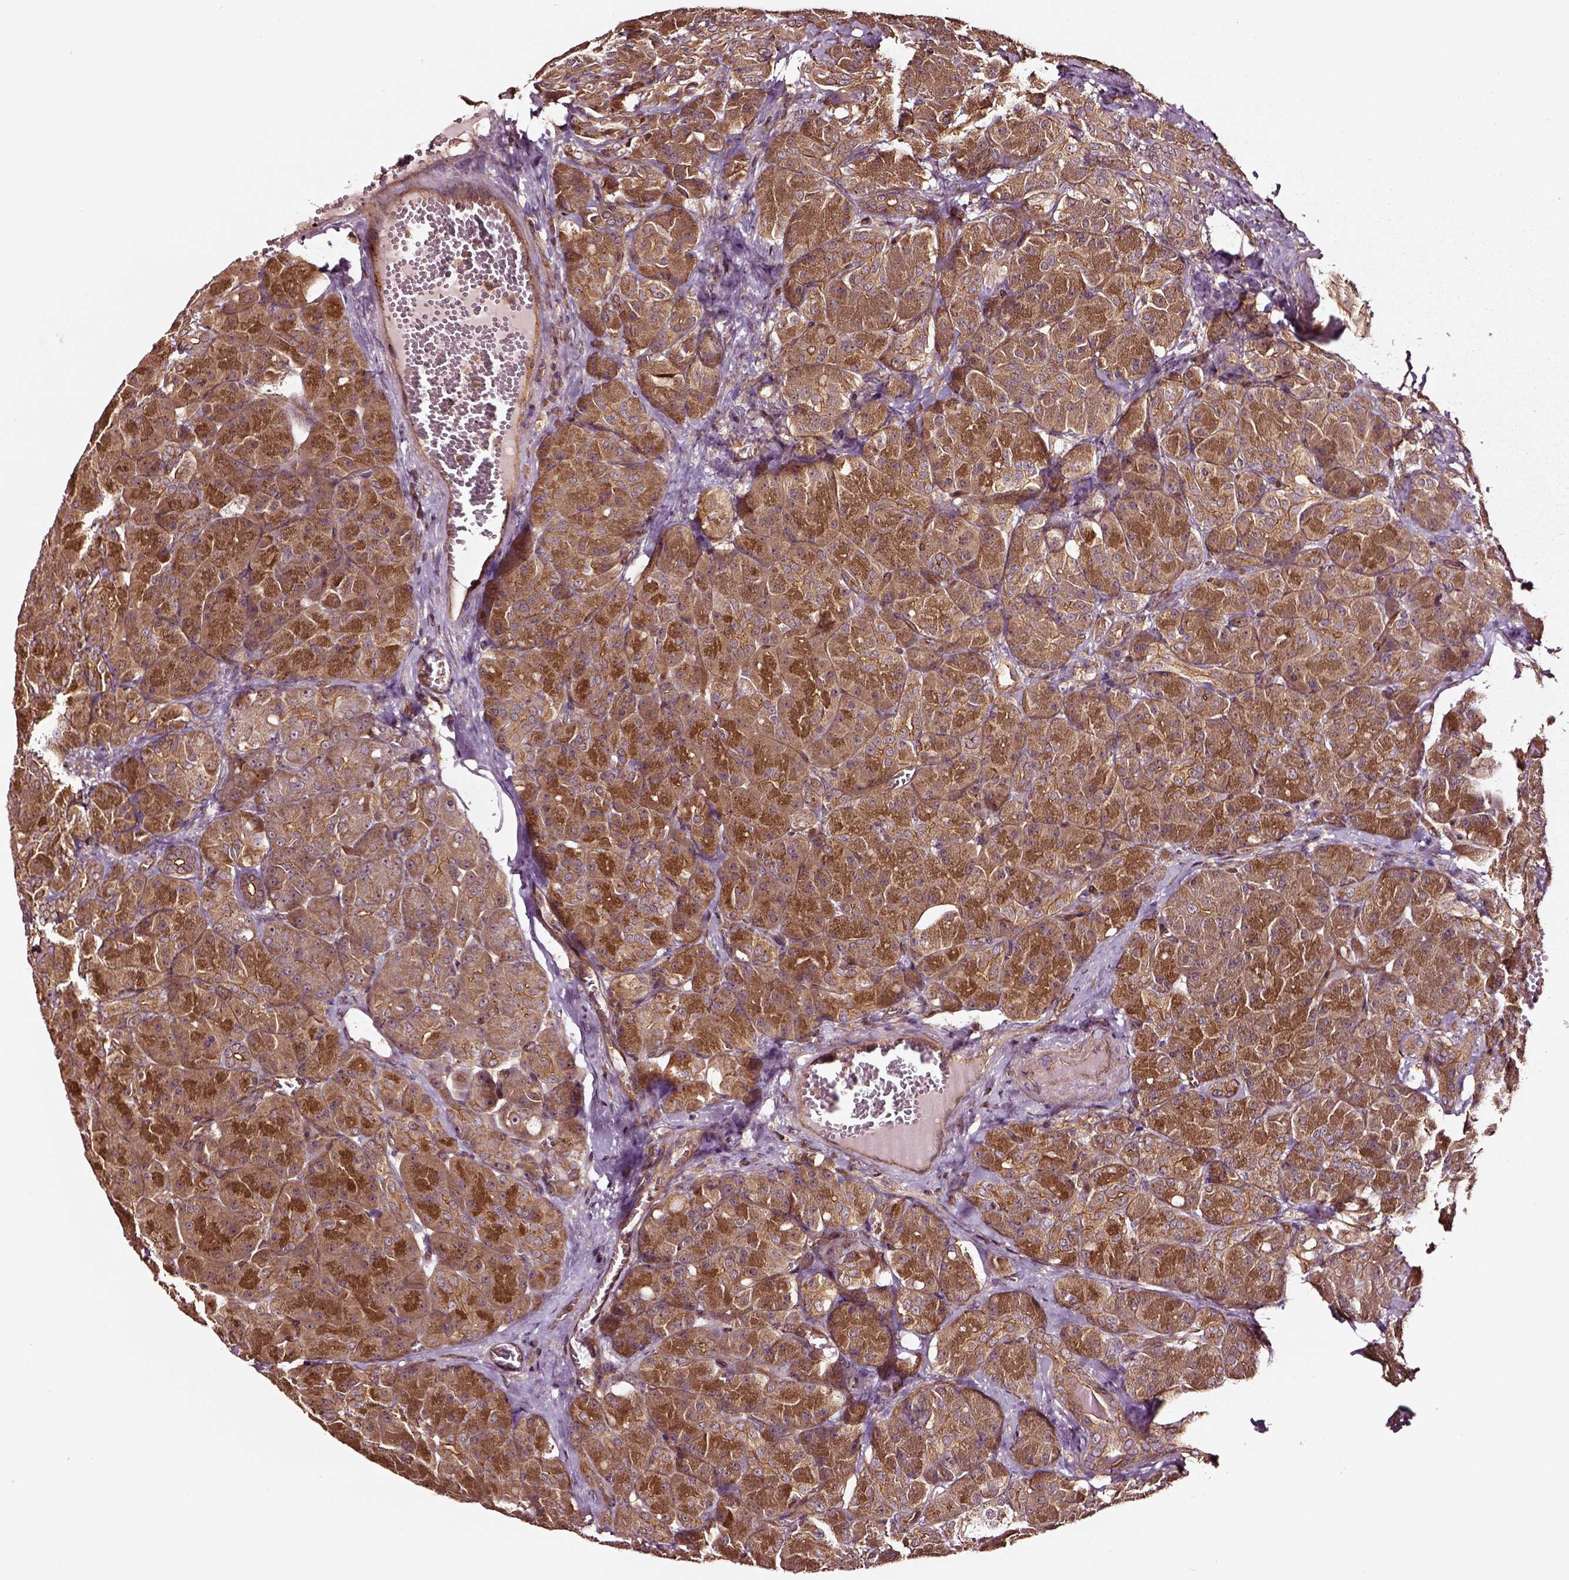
{"staining": {"intensity": "strong", "quantity": ">75%", "location": "cytoplasmic/membranous"}, "tissue": "pancreas", "cell_type": "Exocrine glandular cells", "image_type": "normal", "snomed": [{"axis": "morphology", "description": "Normal tissue, NOS"}, {"axis": "topography", "description": "Pancreas"}], "caption": "The image reveals staining of benign pancreas, revealing strong cytoplasmic/membranous protein positivity (brown color) within exocrine glandular cells.", "gene": "RASSF5", "patient": {"sex": "male", "age": 55}}